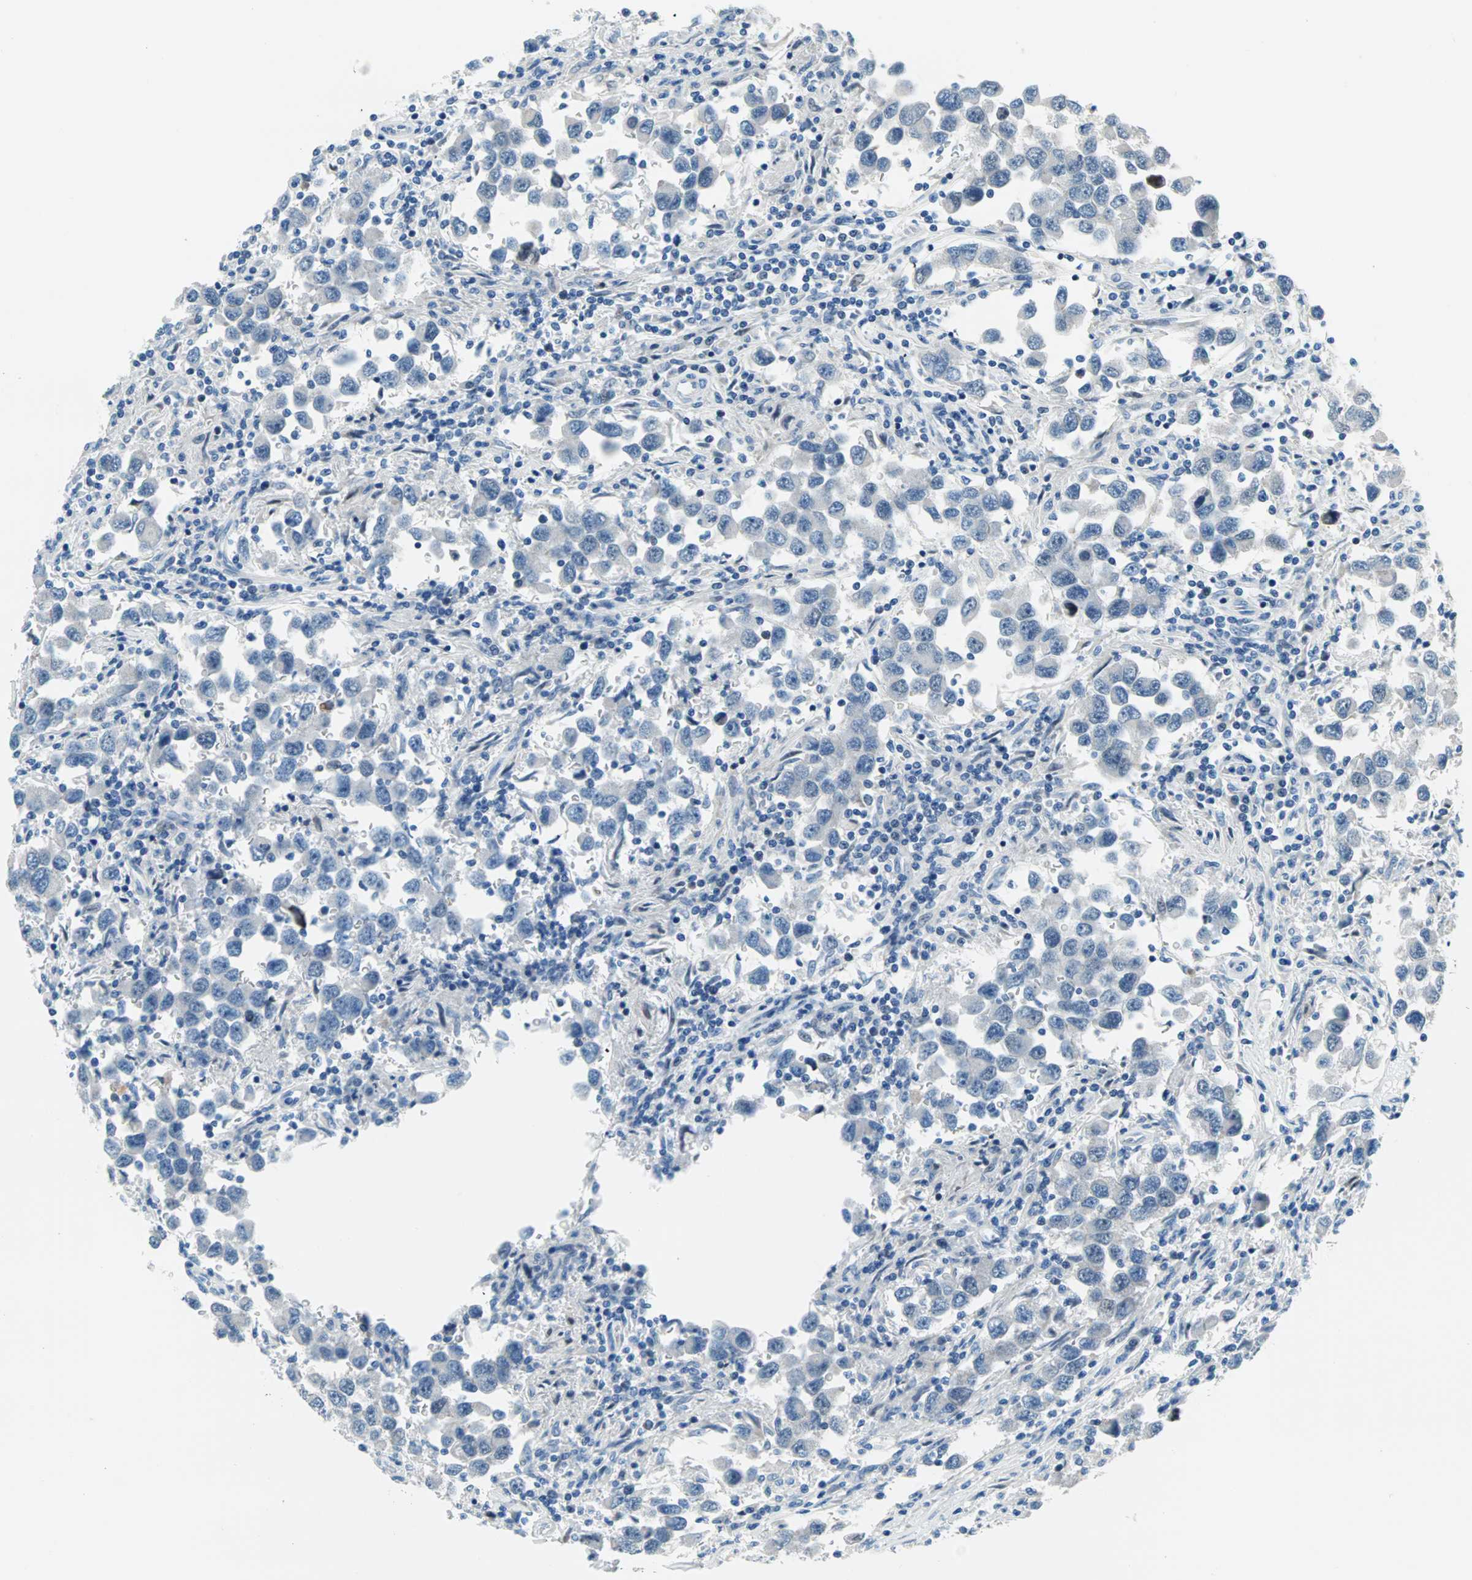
{"staining": {"intensity": "negative", "quantity": "none", "location": "none"}, "tissue": "testis cancer", "cell_type": "Tumor cells", "image_type": "cancer", "snomed": [{"axis": "morphology", "description": "Carcinoma, Embryonal, NOS"}, {"axis": "topography", "description": "Testis"}], "caption": "Immunohistochemistry (IHC) micrograph of neoplastic tissue: embryonal carcinoma (testis) stained with DAB (3,3'-diaminobenzidine) shows no significant protein expression in tumor cells. (DAB (3,3'-diaminobenzidine) immunohistochemistry (IHC) visualized using brightfield microscopy, high magnification).", "gene": "TMEM163", "patient": {"sex": "male", "age": 21}}